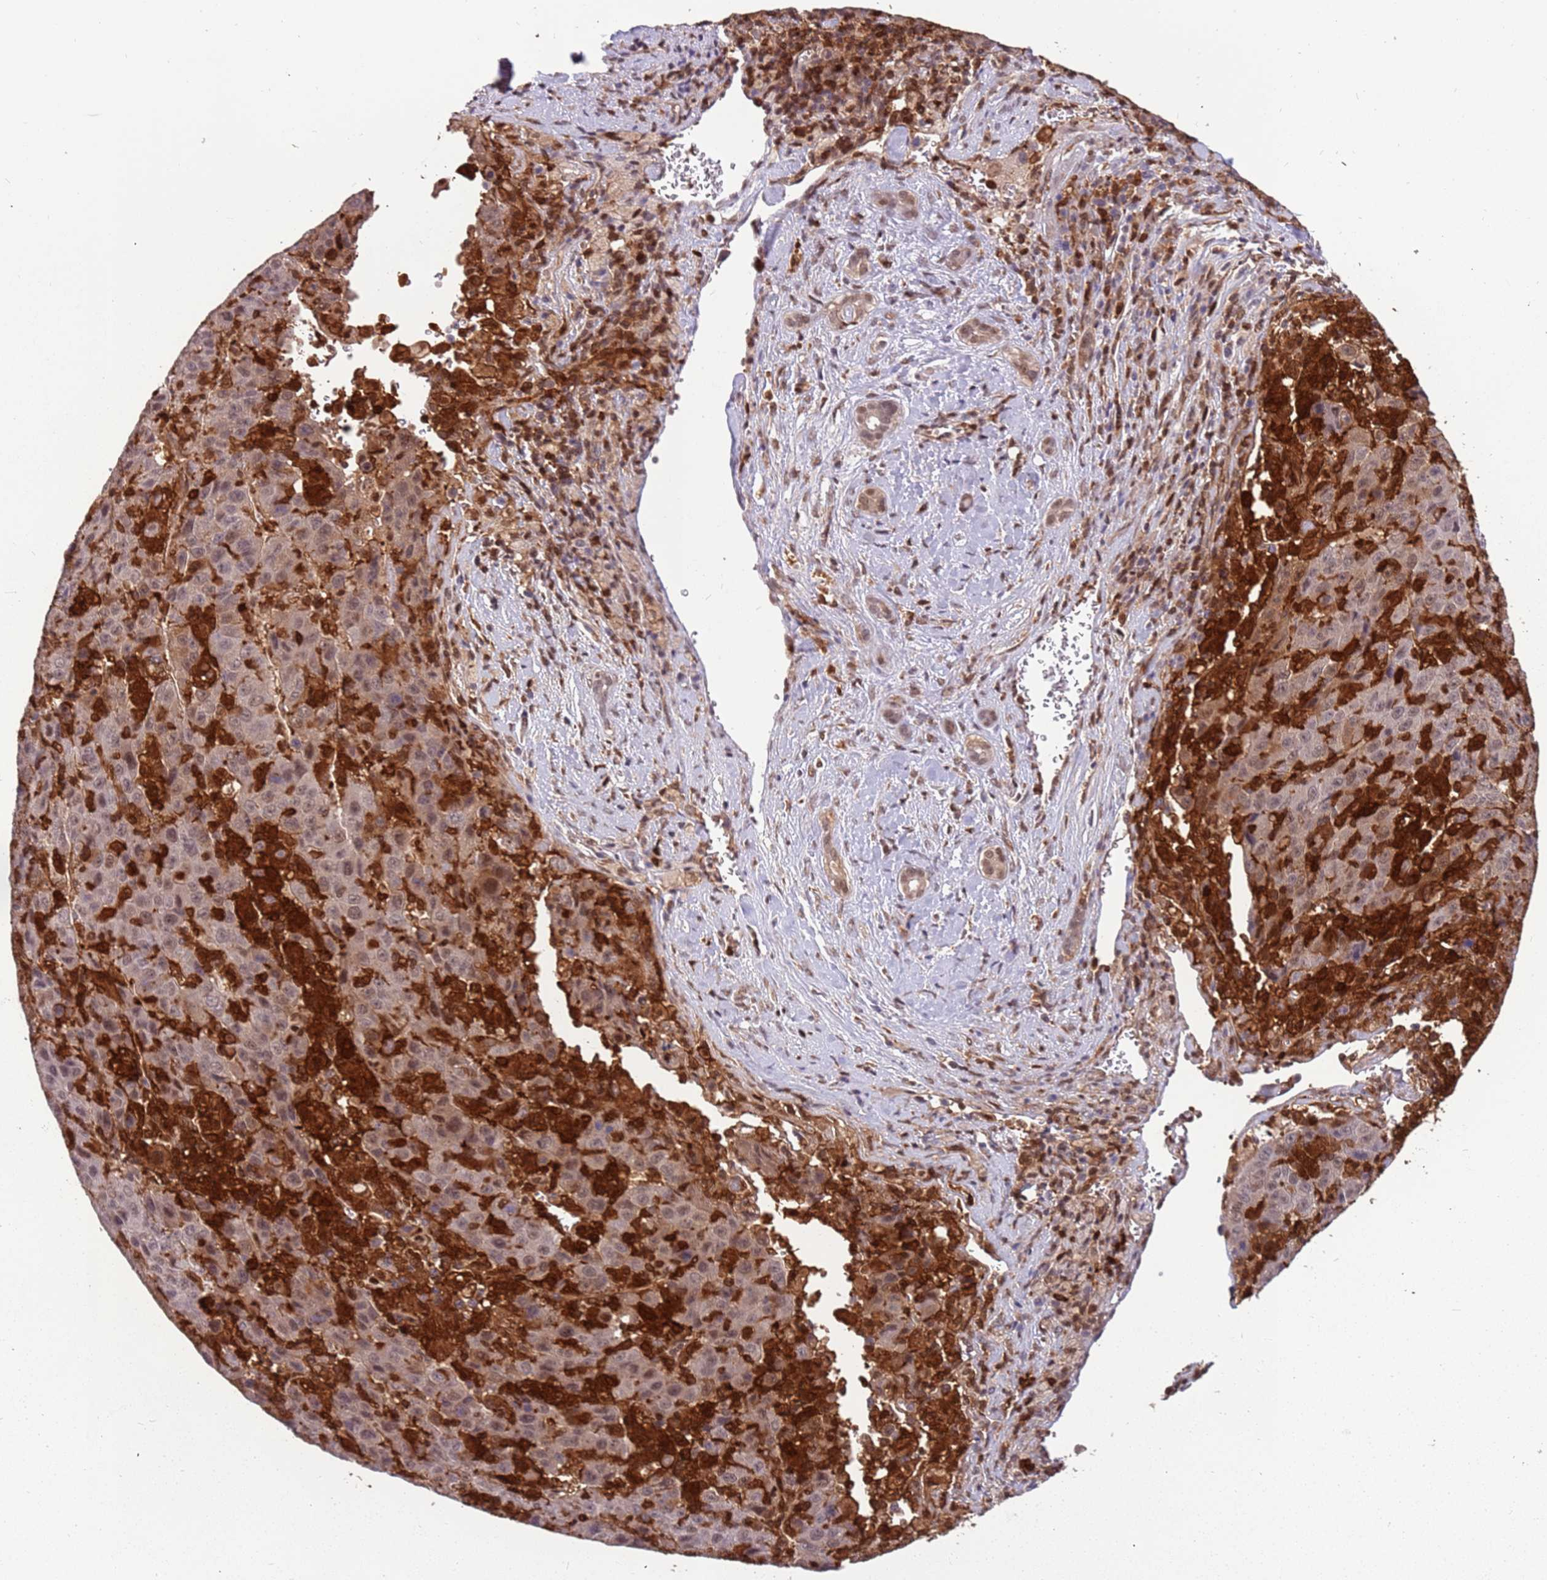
{"staining": {"intensity": "moderate", "quantity": "25%-75%", "location": "nuclear"}, "tissue": "liver cancer", "cell_type": "Tumor cells", "image_type": "cancer", "snomed": [{"axis": "morphology", "description": "Carcinoma, Hepatocellular, NOS"}, {"axis": "topography", "description": "Liver"}], "caption": "Human liver cancer stained for a protein (brown) shows moderate nuclear positive staining in about 25%-75% of tumor cells.", "gene": "GBP2", "patient": {"sex": "female", "age": 53}}